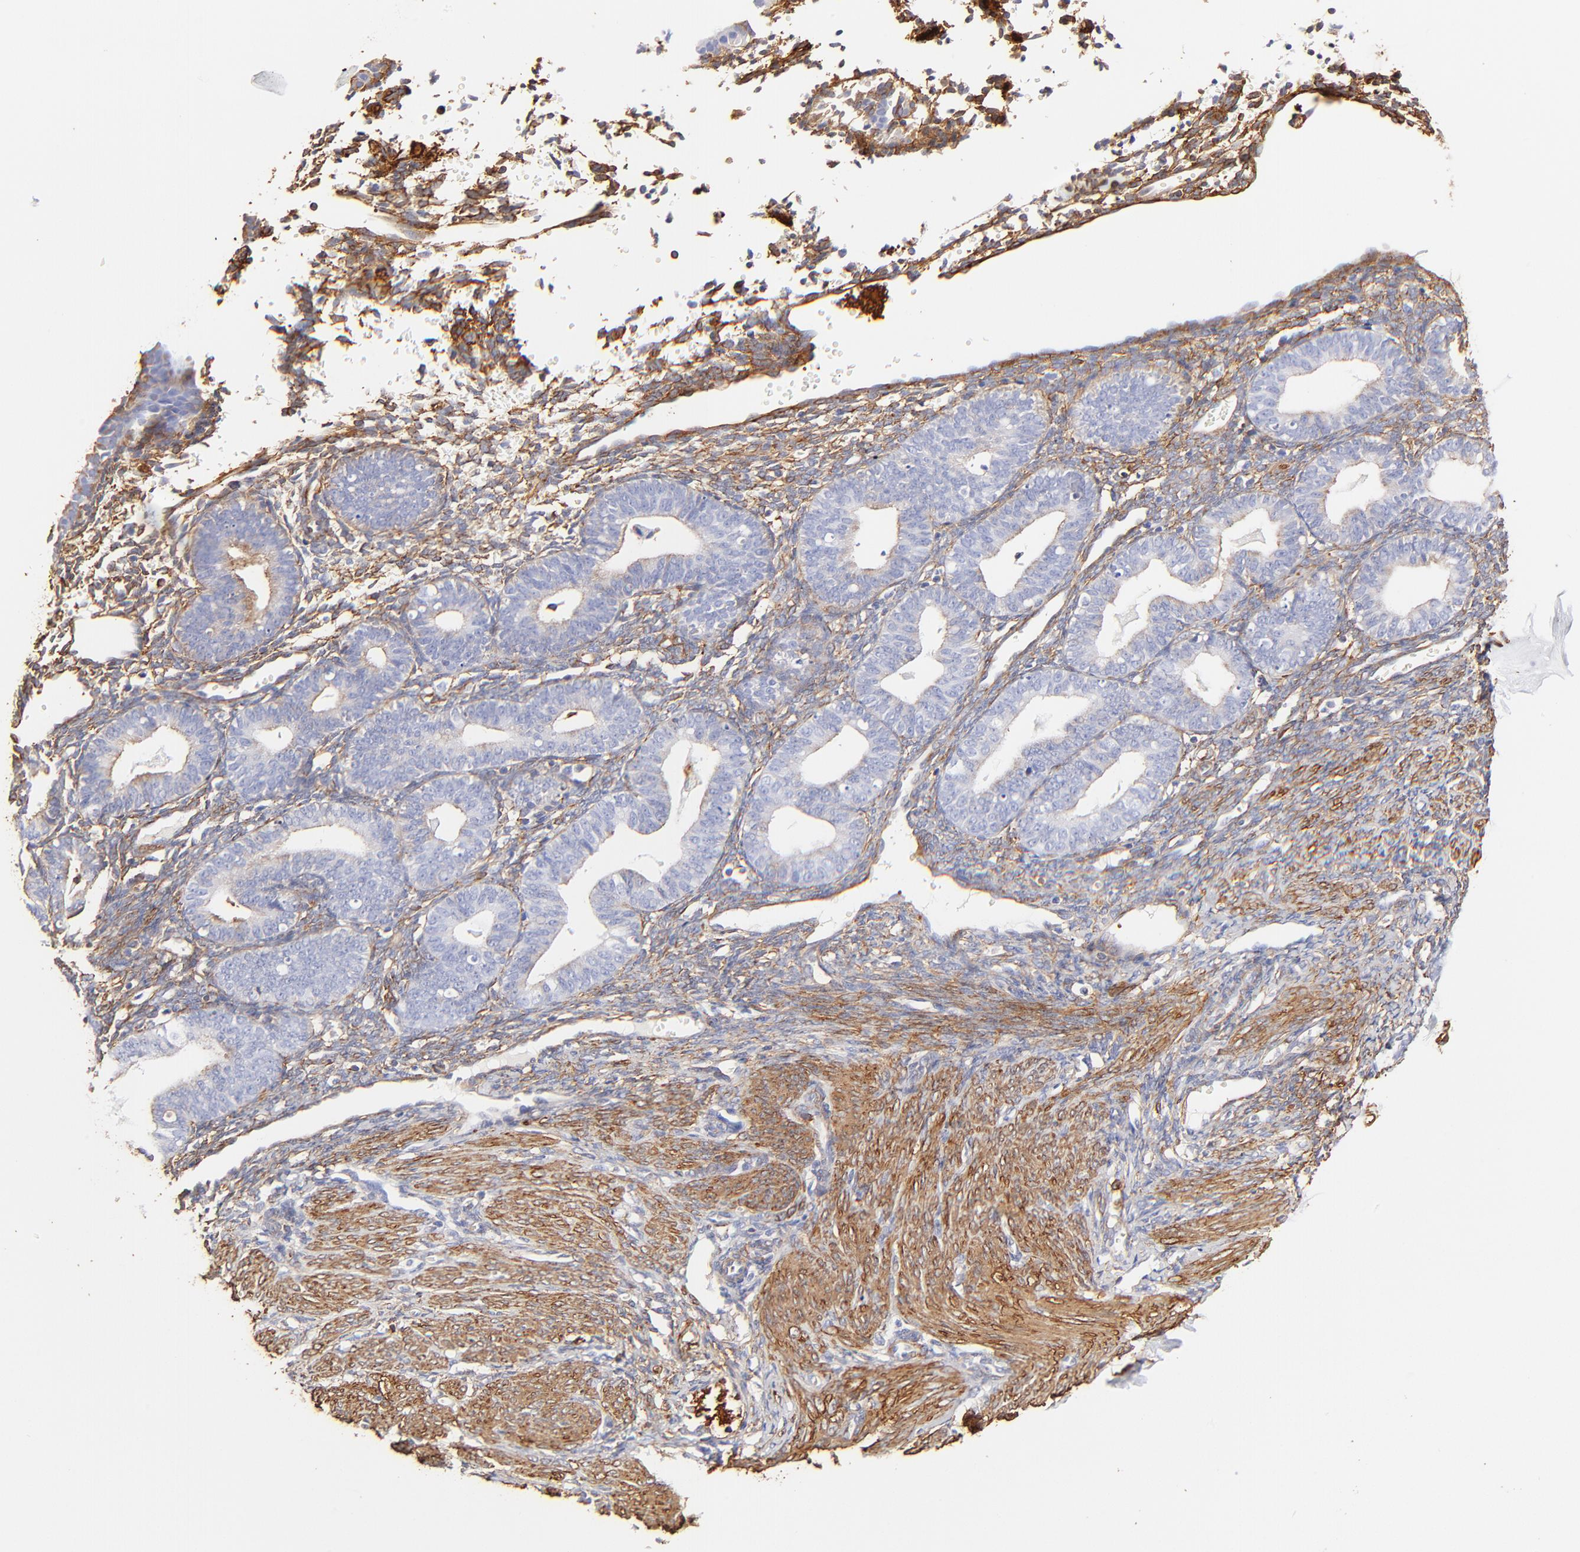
{"staining": {"intensity": "moderate", "quantity": ">75%", "location": "cytoplasmic/membranous"}, "tissue": "endometrium", "cell_type": "Cells in endometrial stroma", "image_type": "normal", "snomed": [{"axis": "morphology", "description": "Normal tissue, NOS"}, {"axis": "topography", "description": "Endometrium"}], "caption": "Immunohistochemistry (DAB (3,3'-diaminobenzidine)) staining of normal human endometrium displays moderate cytoplasmic/membranous protein positivity in about >75% of cells in endometrial stroma.", "gene": "FLNA", "patient": {"sex": "female", "age": 61}}